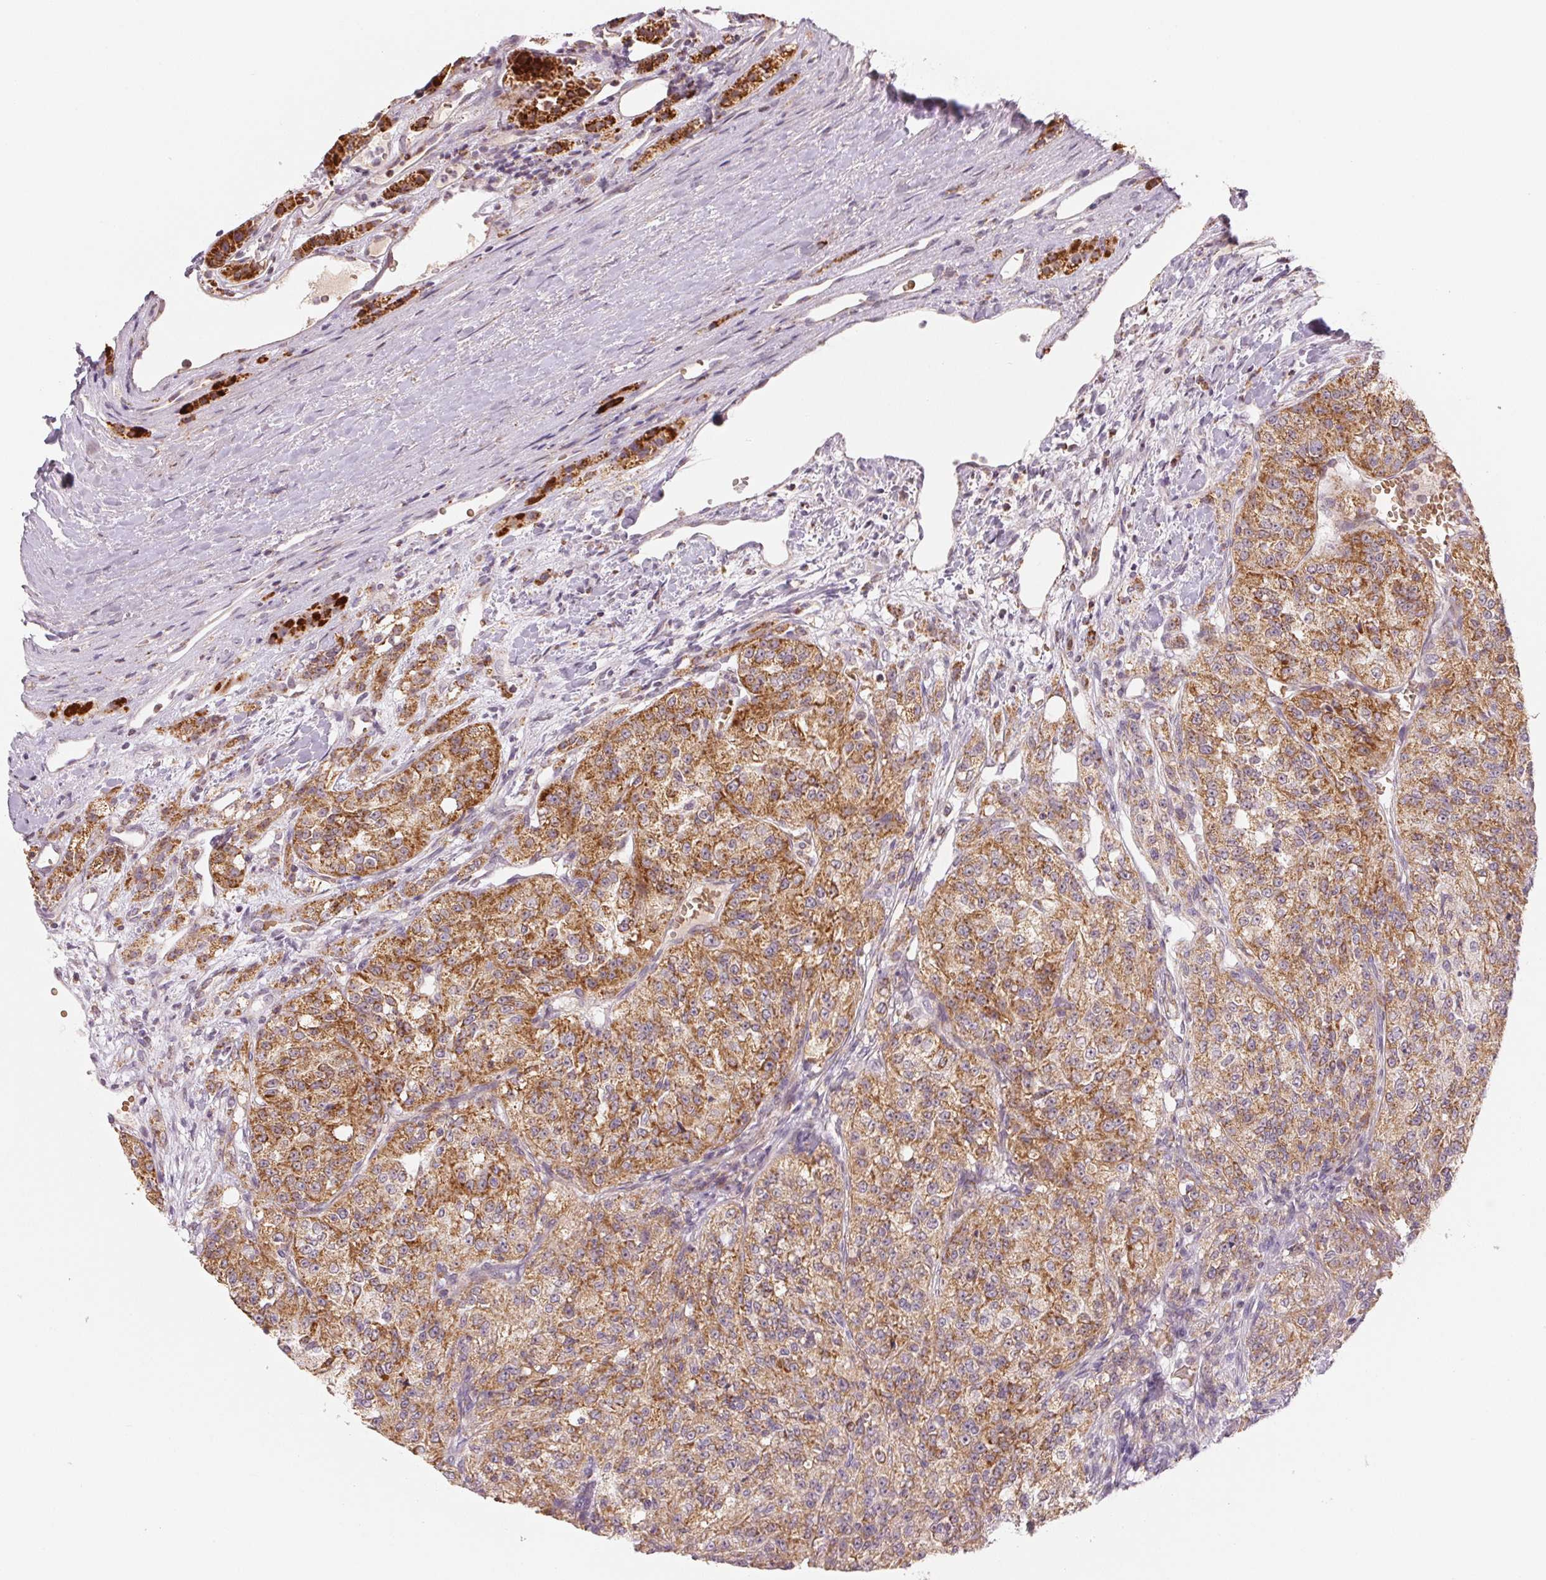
{"staining": {"intensity": "moderate", "quantity": ">75%", "location": "cytoplasmic/membranous"}, "tissue": "renal cancer", "cell_type": "Tumor cells", "image_type": "cancer", "snomed": [{"axis": "morphology", "description": "Adenocarcinoma, NOS"}, {"axis": "topography", "description": "Kidney"}], "caption": "DAB (3,3'-diaminobenzidine) immunohistochemical staining of human renal adenocarcinoma displays moderate cytoplasmic/membranous protein staining in approximately >75% of tumor cells.", "gene": "HINT2", "patient": {"sex": "female", "age": 63}}